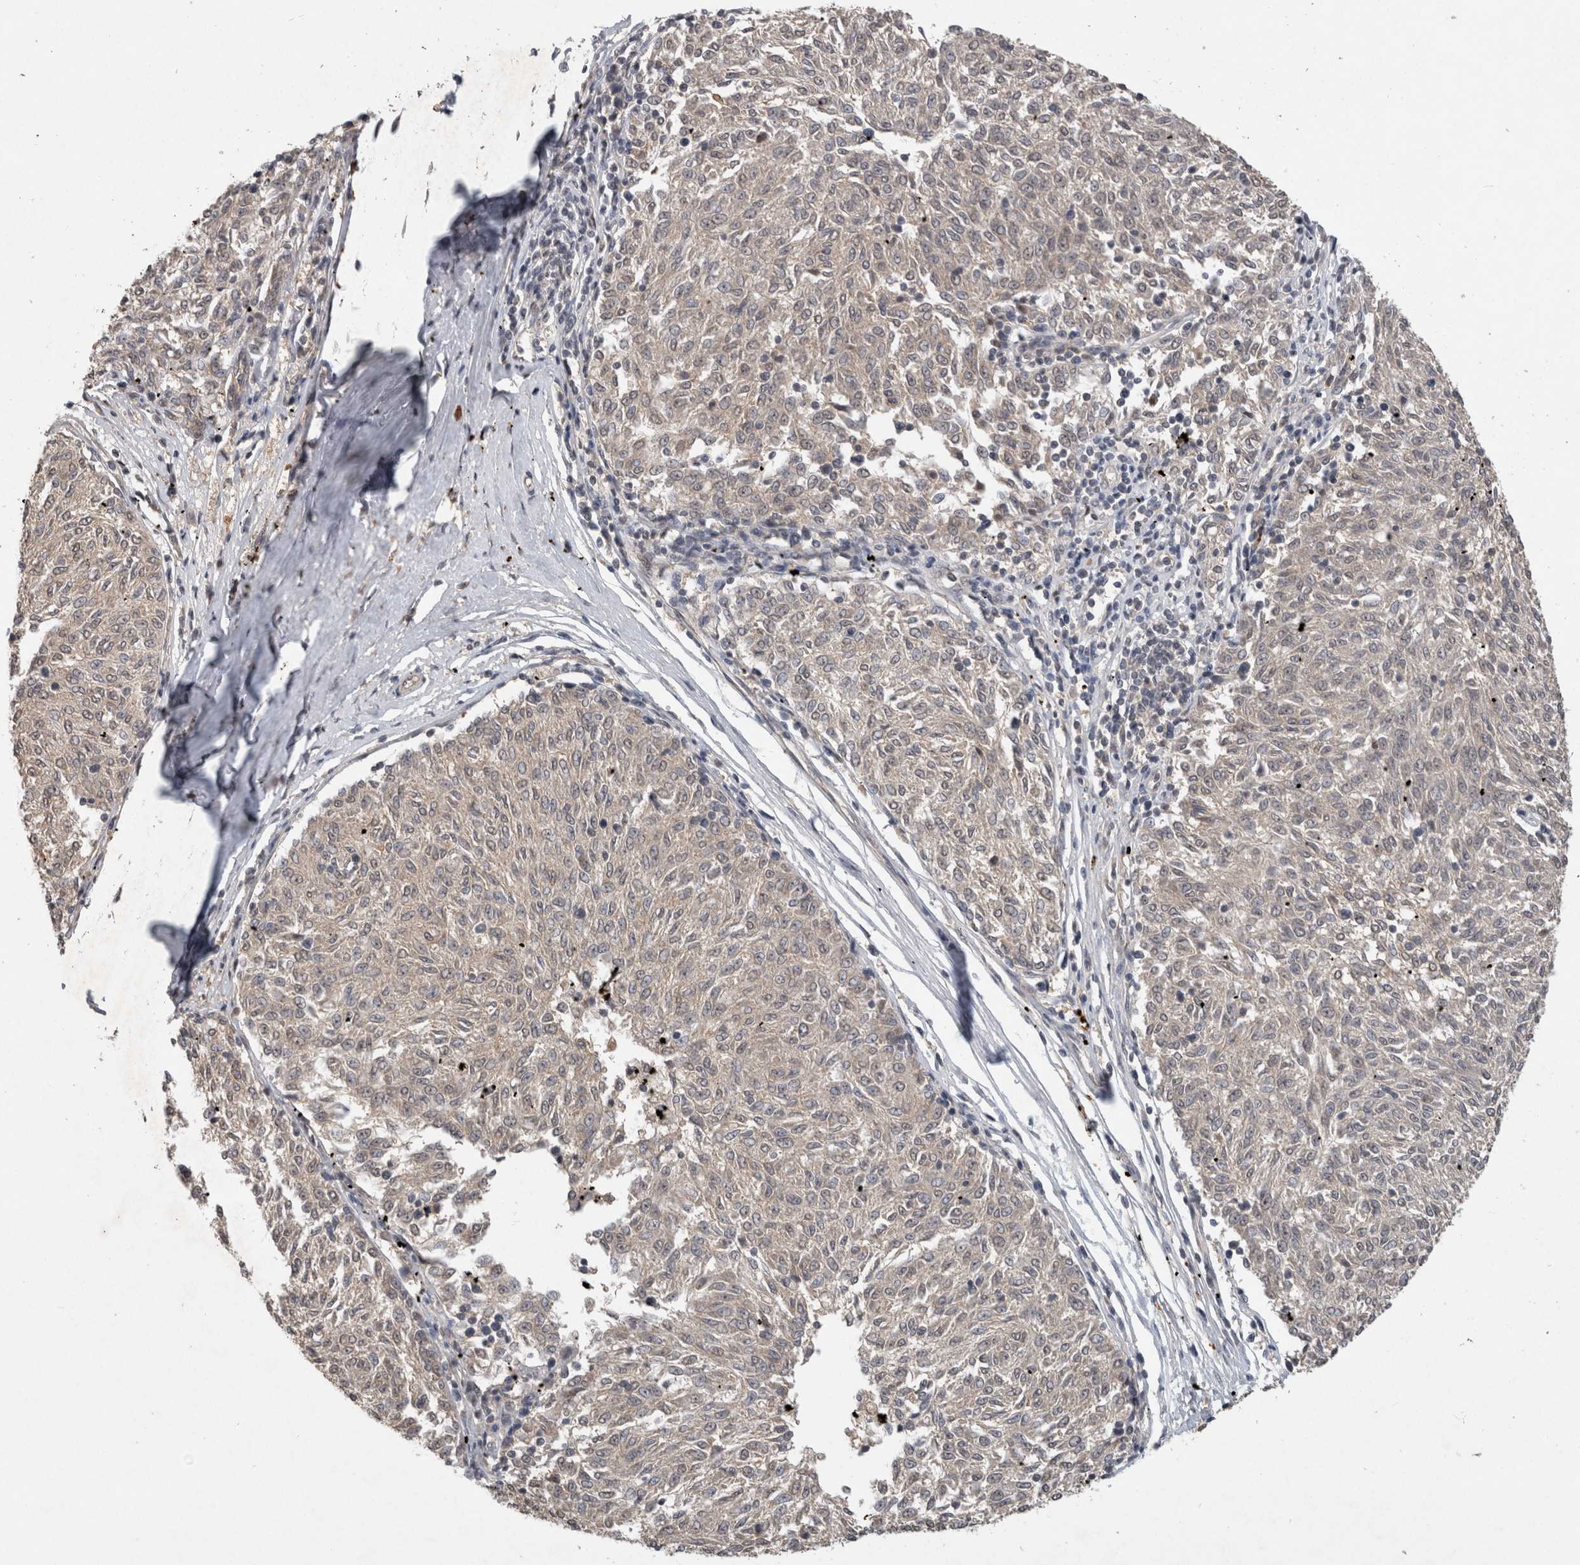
{"staining": {"intensity": "weak", "quantity": "25%-75%", "location": "cytoplasmic/membranous"}, "tissue": "melanoma", "cell_type": "Tumor cells", "image_type": "cancer", "snomed": [{"axis": "morphology", "description": "Malignant melanoma, NOS"}, {"axis": "topography", "description": "Skin"}], "caption": "An immunohistochemistry image of tumor tissue is shown. Protein staining in brown highlights weak cytoplasmic/membranous positivity in melanoma within tumor cells.", "gene": "RHPN1", "patient": {"sex": "female", "age": 72}}